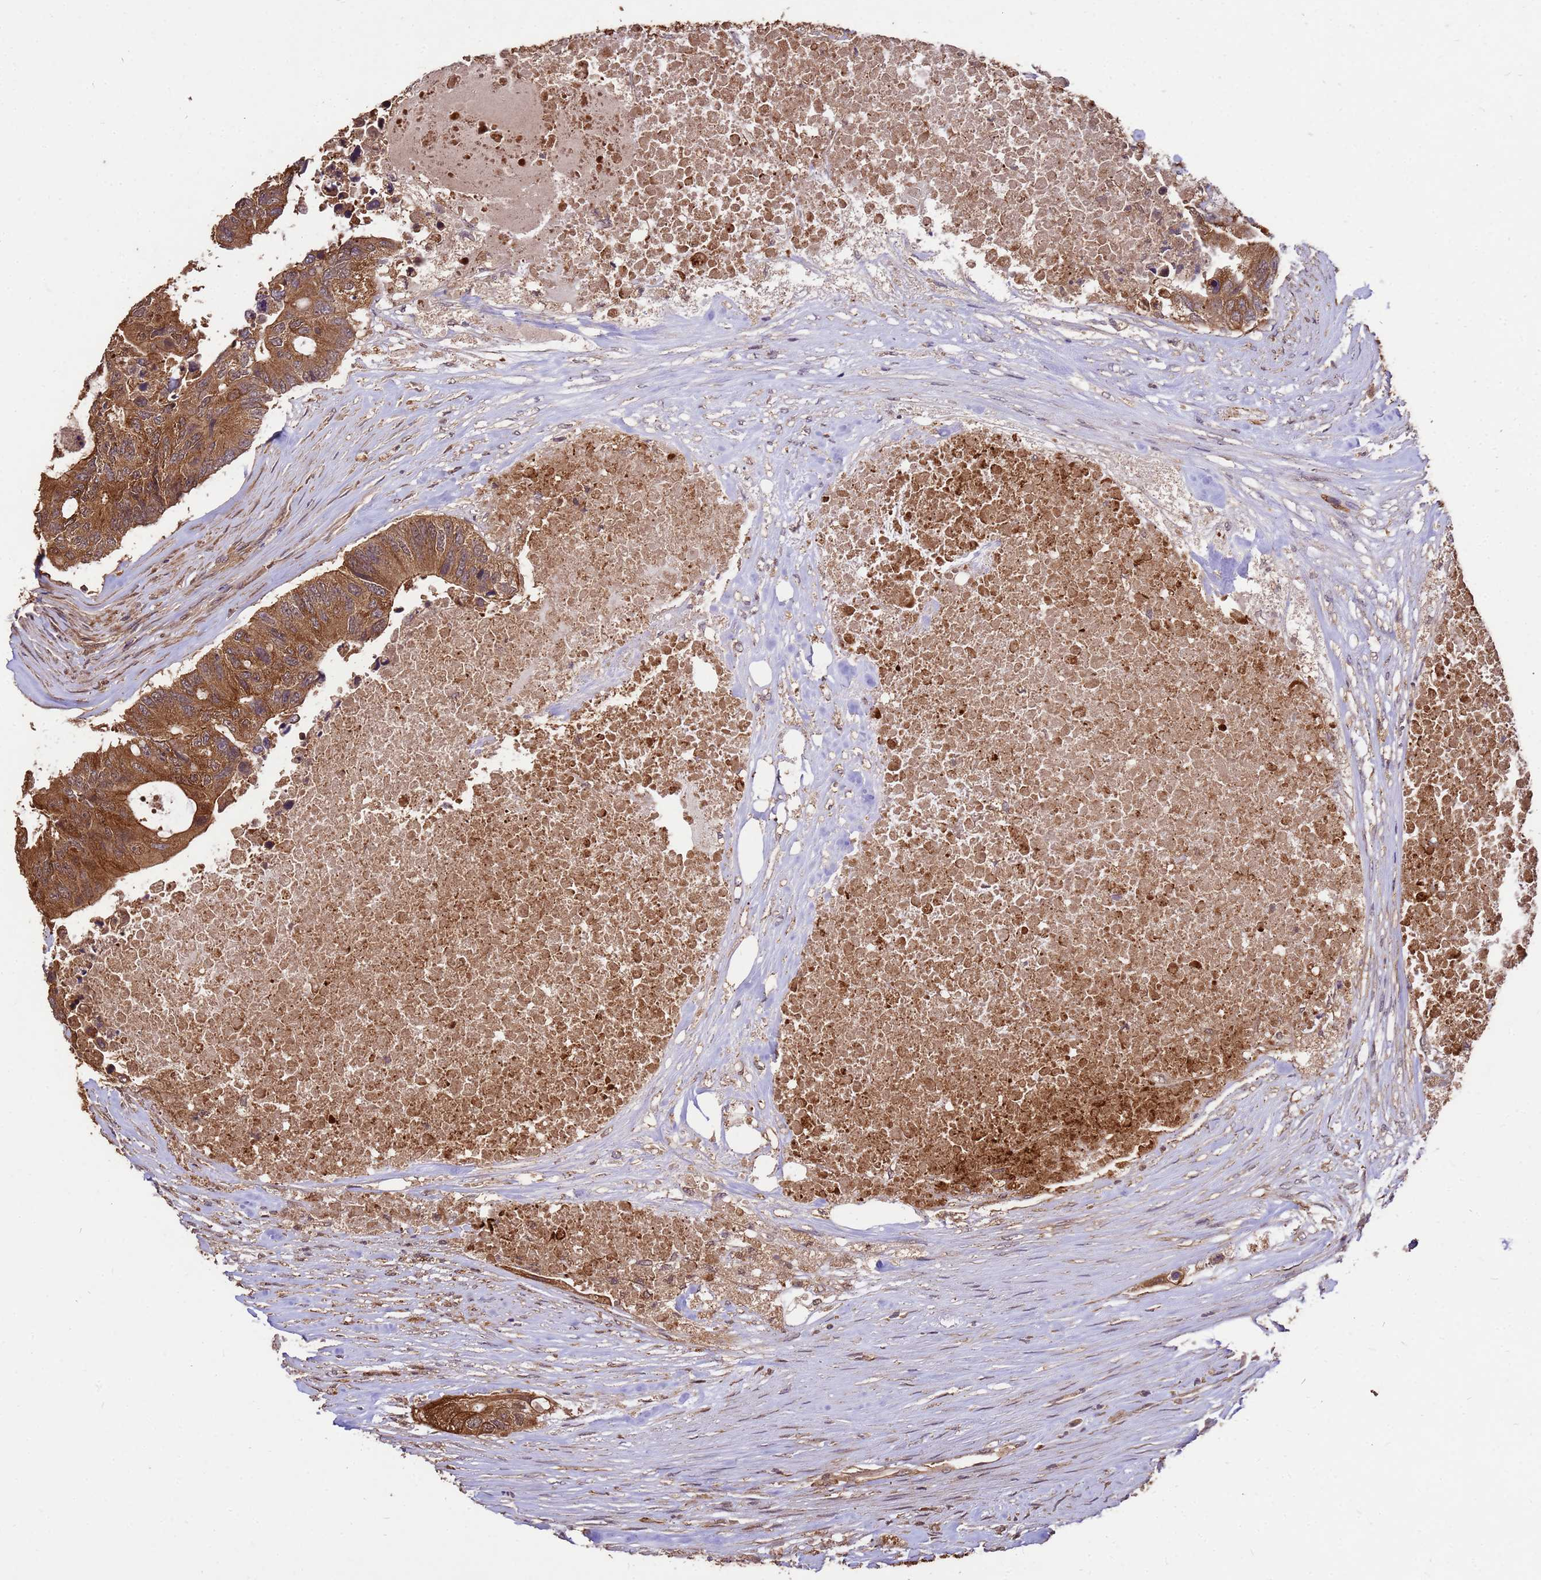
{"staining": {"intensity": "moderate", "quantity": ">75%", "location": "cytoplasmic/membranous"}, "tissue": "colorectal cancer", "cell_type": "Tumor cells", "image_type": "cancer", "snomed": [{"axis": "morphology", "description": "Adenocarcinoma, NOS"}, {"axis": "topography", "description": "Colon"}], "caption": "About >75% of tumor cells in human colorectal cancer (adenocarcinoma) display moderate cytoplasmic/membranous protein positivity as visualized by brown immunohistochemical staining.", "gene": "ZNF618", "patient": {"sex": "male", "age": 71}}